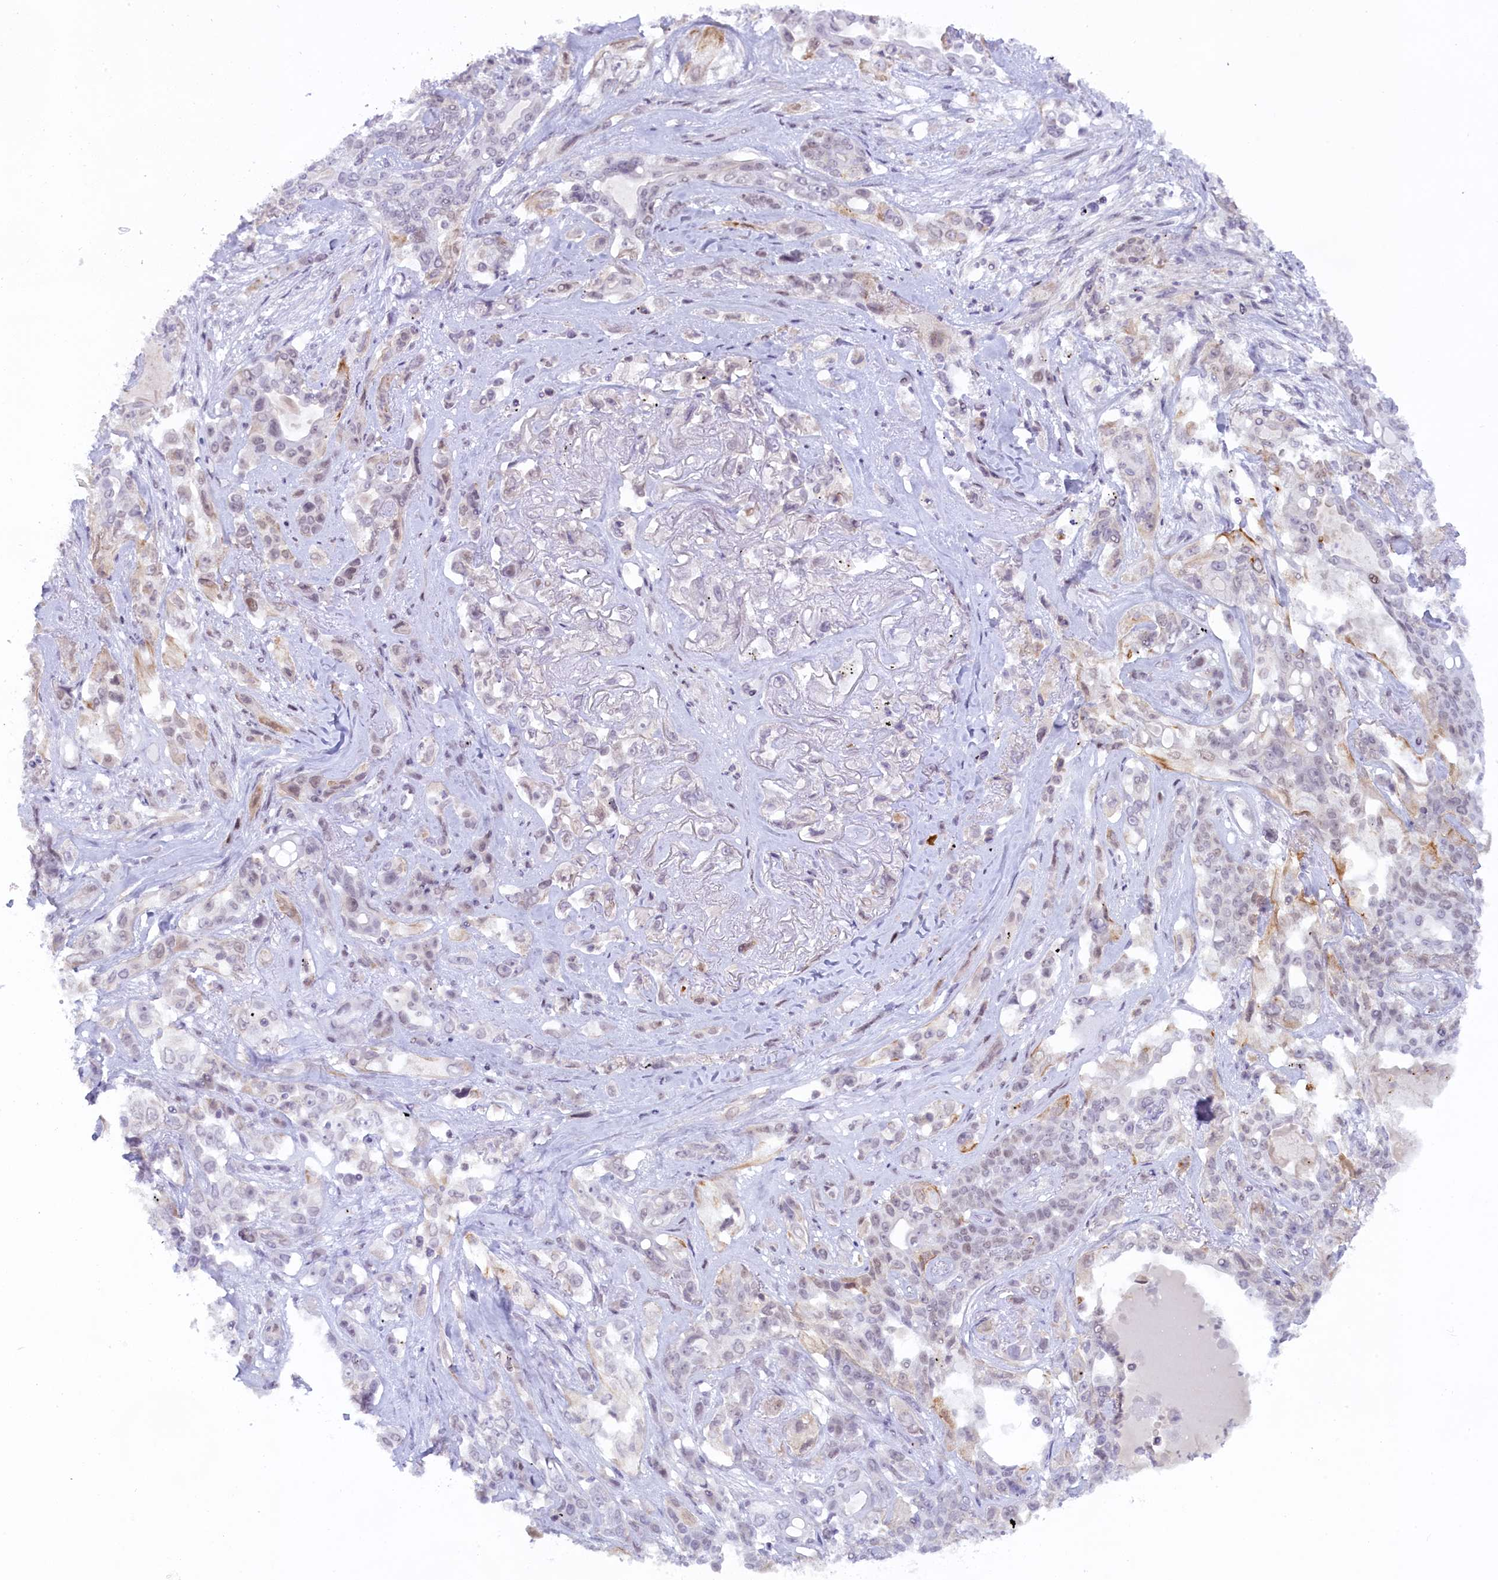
{"staining": {"intensity": "negative", "quantity": "none", "location": "none"}, "tissue": "lung cancer", "cell_type": "Tumor cells", "image_type": "cancer", "snomed": [{"axis": "morphology", "description": "Squamous cell carcinoma, NOS"}, {"axis": "topography", "description": "Lung"}], "caption": "Immunohistochemistry image of human squamous cell carcinoma (lung) stained for a protein (brown), which exhibits no expression in tumor cells.", "gene": "FCHO1", "patient": {"sex": "female", "age": 70}}